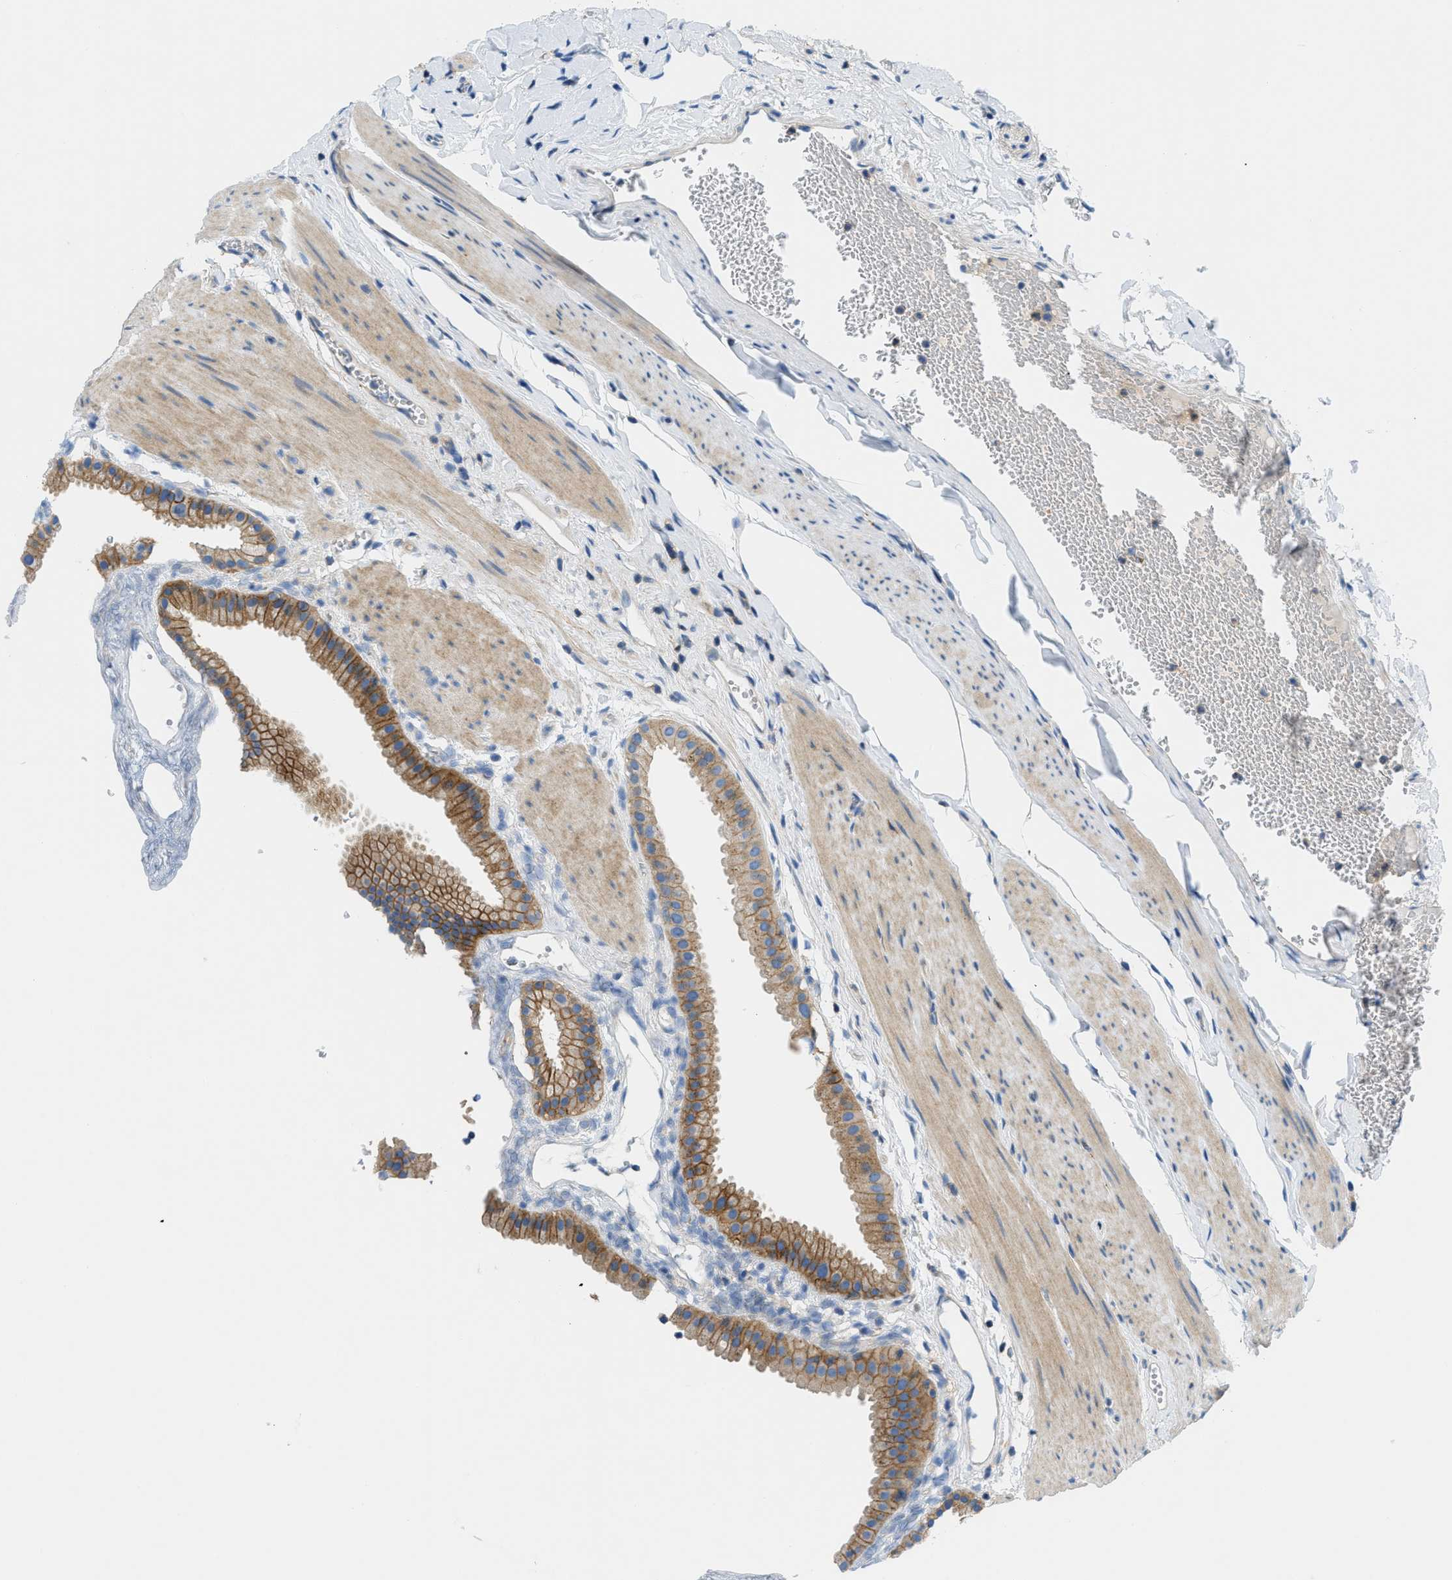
{"staining": {"intensity": "moderate", "quantity": ">75%", "location": "cytoplasmic/membranous"}, "tissue": "gallbladder", "cell_type": "Glandular cells", "image_type": "normal", "snomed": [{"axis": "morphology", "description": "Normal tissue, NOS"}, {"axis": "topography", "description": "Gallbladder"}], "caption": "Protein staining exhibits moderate cytoplasmic/membranous expression in approximately >75% of glandular cells in normal gallbladder.", "gene": "ORAI1", "patient": {"sex": "female", "age": 64}}